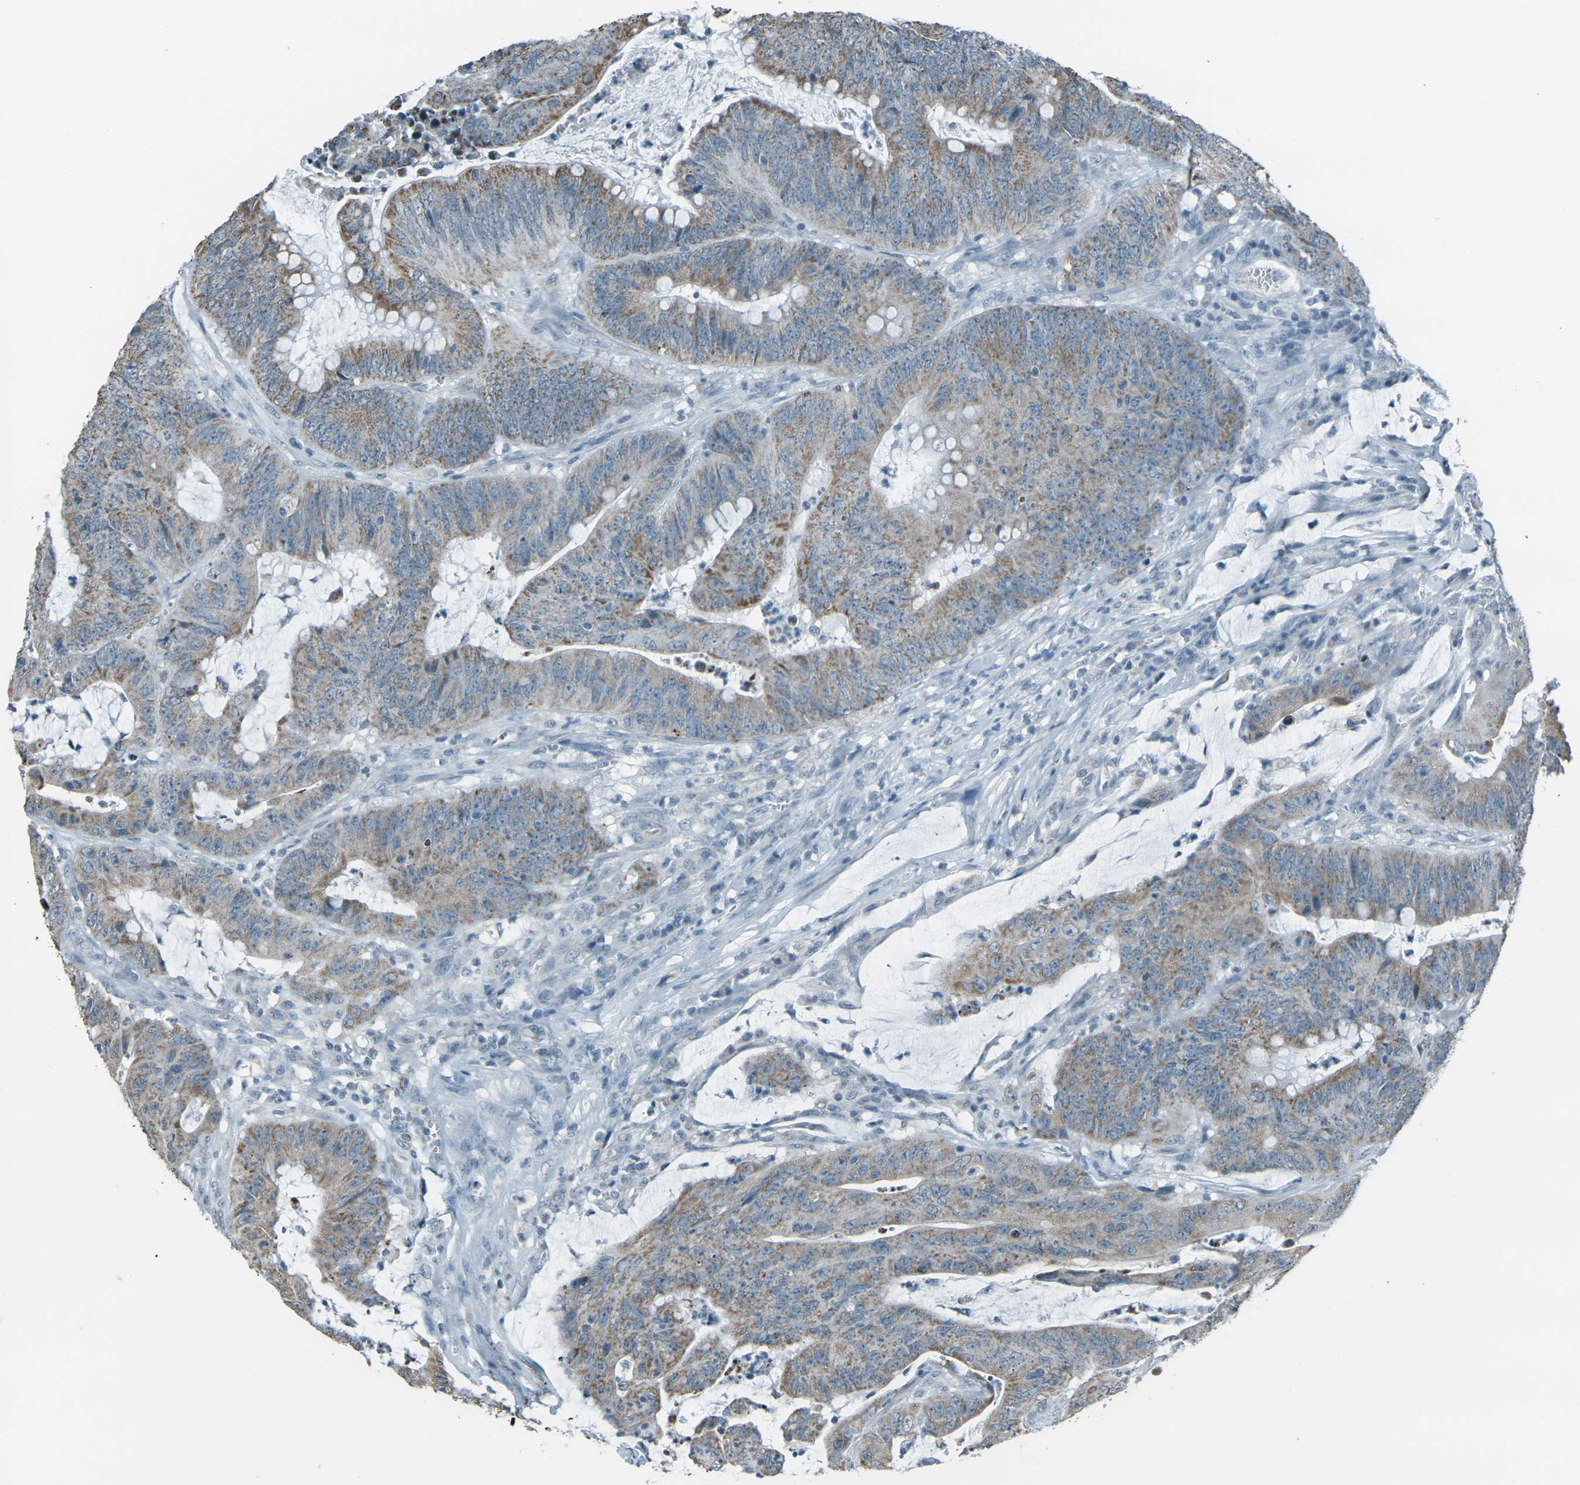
{"staining": {"intensity": "weak", "quantity": ">75%", "location": "cytoplasmic/membranous"}, "tissue": "colorectal cancer", "cell_type": "Tumor cells", "image_type": "cancer", "snomed": [{"axis": "morphology", "description": "Adenocarcinoma, NOS"}, {"axis": "topography", "description": "Colon"}], "caption": "Colorectal cancer (adenocarcinoma) tissue demonstrates weak cytoplasmic/membranous staining in about >75% of tumor cells", "gene": "H2BC1", "patient": {"sex": "male", "age": 45}}